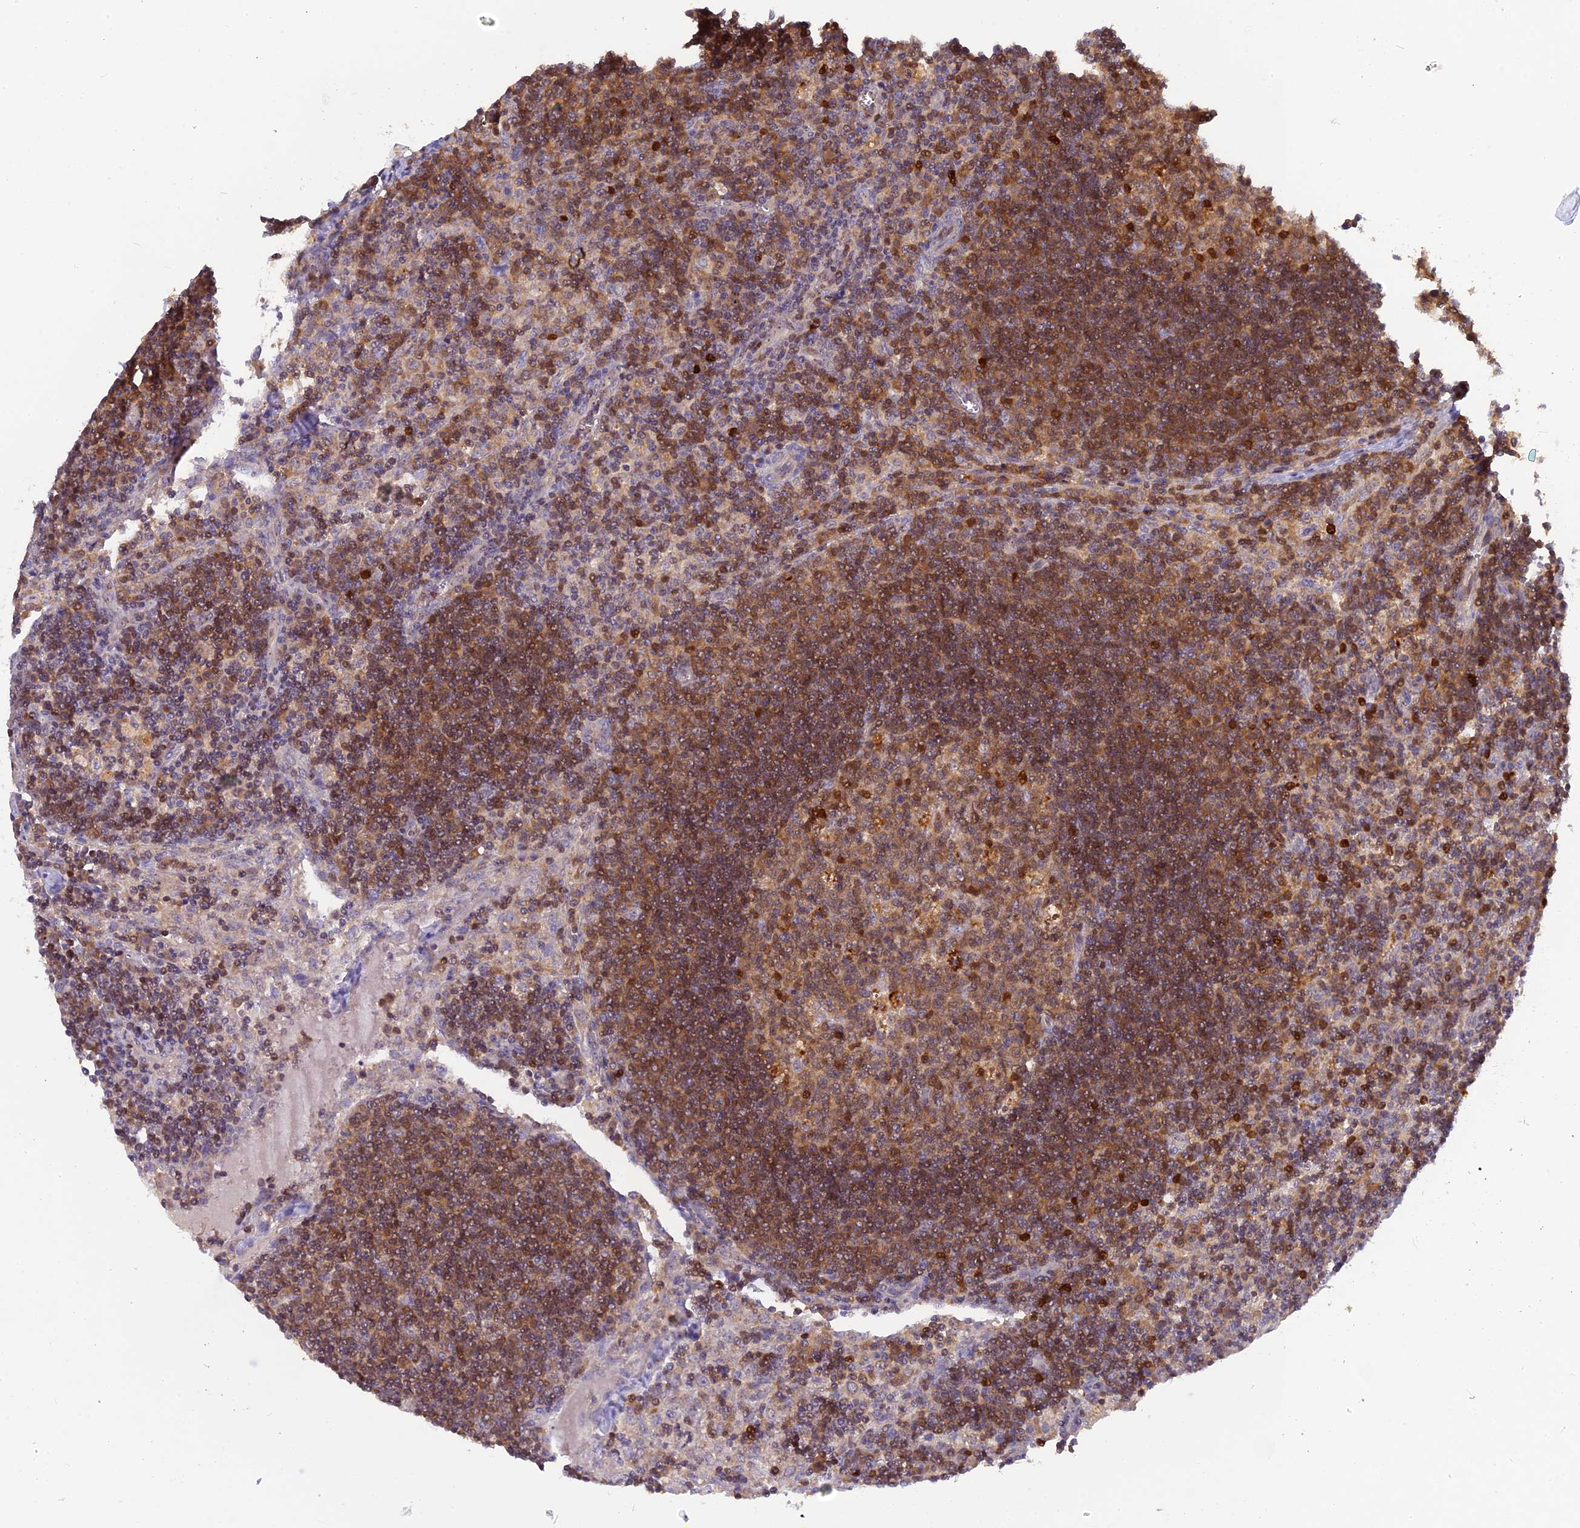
{"staining": {"intensity": "moderate", "quantity": ">75%", "location": "cytoplasmic/membranous,nuclear"}, "tissue": "lymph node", "cell_type": "Germinal center cells", "image_type": "normal", "snomed": [{"axis": "morphology", "description": "Normal tissue, NOS"}, {"axis": "topography", "description": "Lymph node"}], "caption": "IHC of benign lymph node reveals medium levels of moderate cytoplasmic/membranous,nuclear expression in about >75% of germinal center cells.", "gene": "RPIA", "patient": {"sex": "male", "age": 58}}